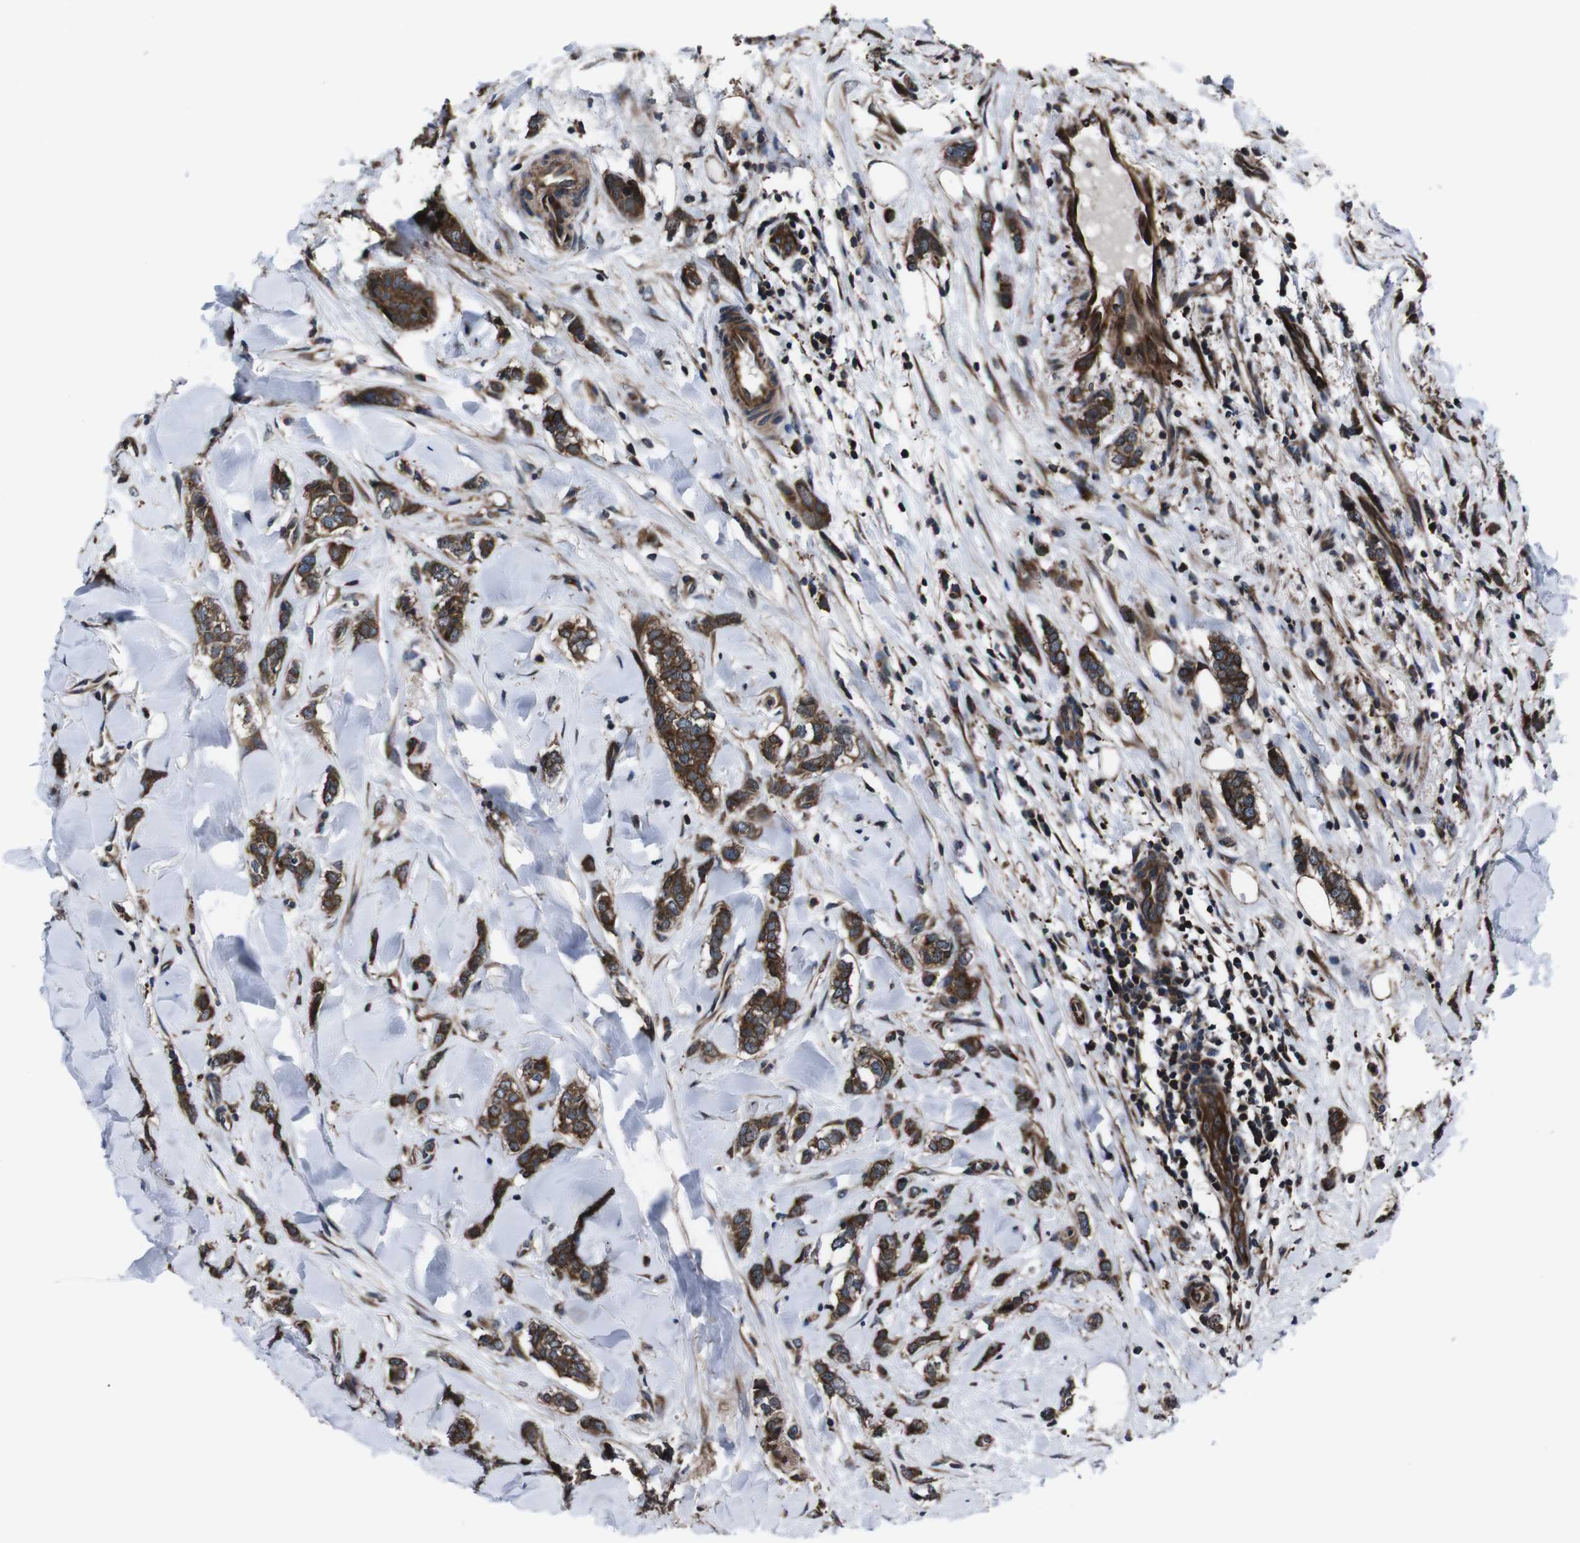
{"staining": {"intensity": "strong", "quantity": ">75%", "location": "cytoplasmic/membranous"}, "tissue": "breast cancer", "cell_type": "Tumor cells", "image_type": "cancer", "snomed": [{"axis": "morphology", "description": "Lobular carcinoma"}, {"axis": "topography", "description": "Skin"}, {"axis": "topography", "description": "Breast"}], "caption": "DAB (3,3'-diaminobenzidine) immunohistochemical staining of human breast lobular carcinoma shows strong cytoplasmic/membranous protein staining in approximately >75% of tumor cells.", "gene": "EIF4A2", "patient": {"sex": "female", "age": 46}}